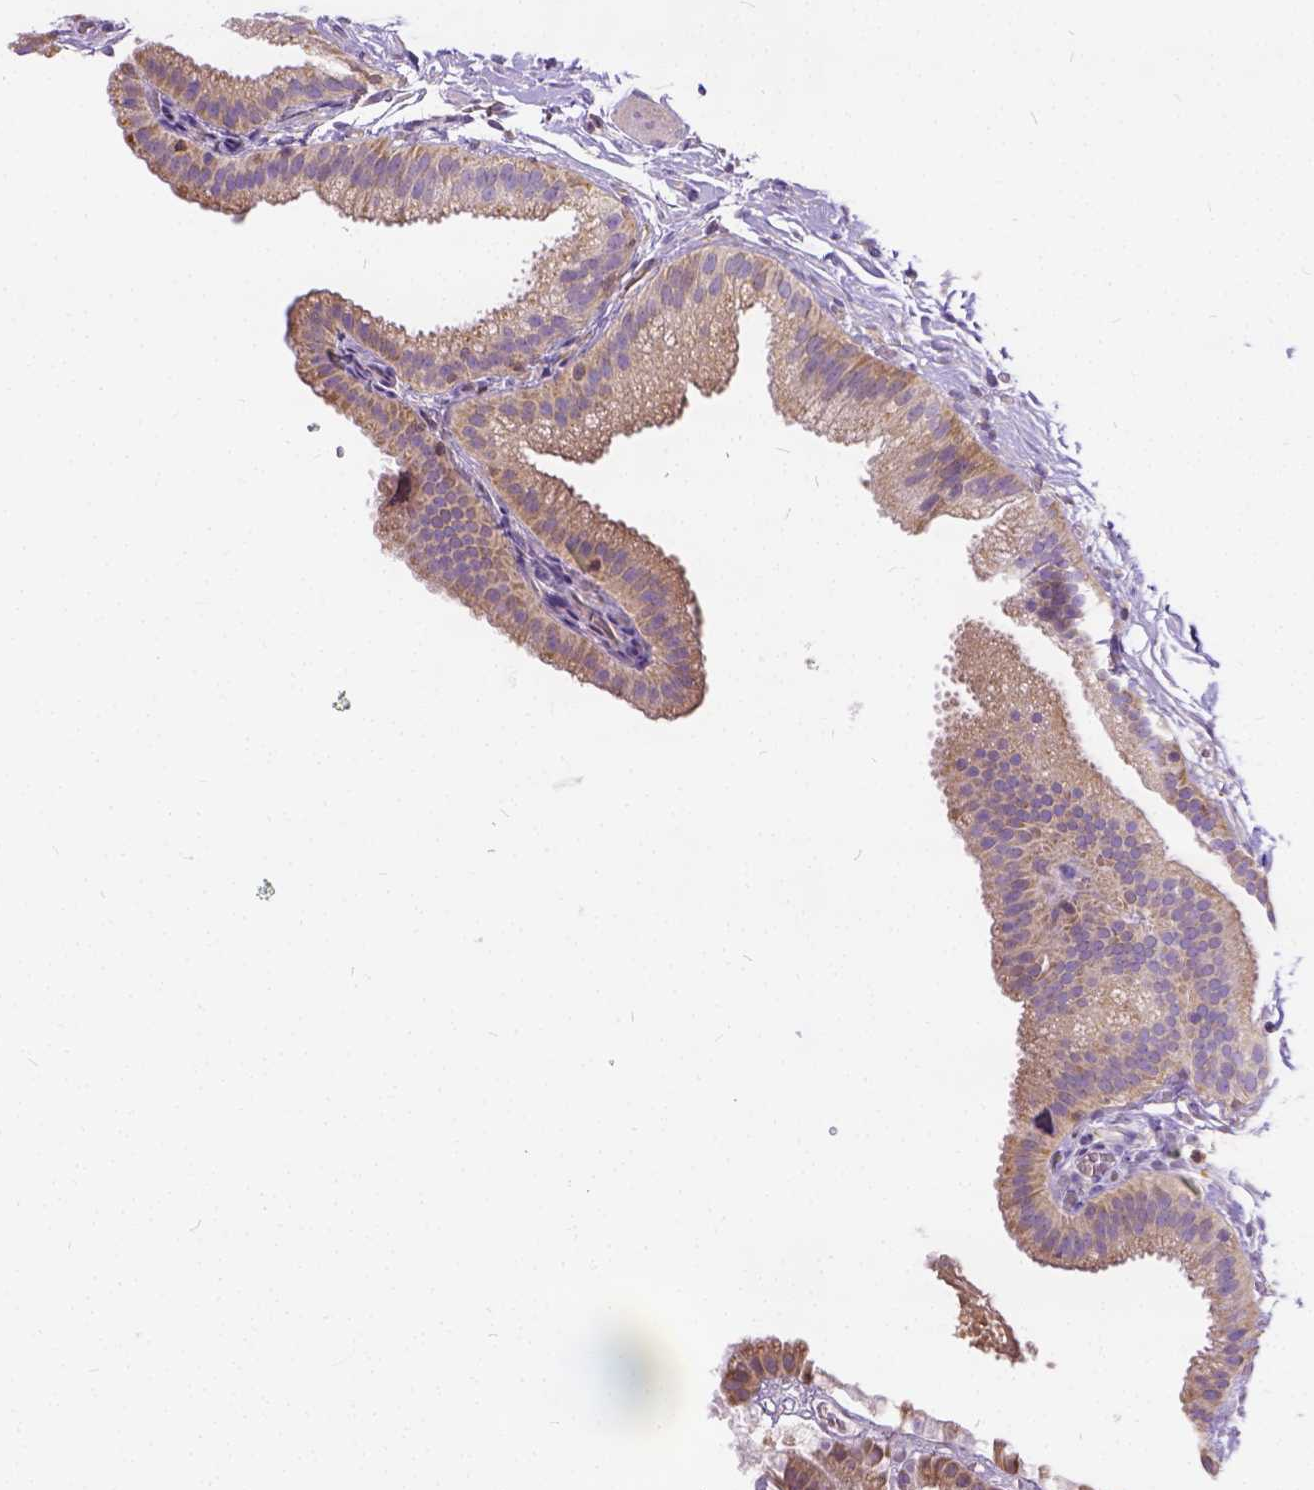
{"staining": {"intensity": "weak", "quantity": "25%-75%", "location": "cytoplasmic/membranous"}, "tissue": "gallbladder", "cell_type": "Glandular cells", "image_type": "normal", "snomed": [{"axis": "morphology", "description": "Normal tissue, NOS"}, {"axis": "topography", "description": "Gallbladder"}], "caption": "Immunohistochemistry of unremarkable gallbladder displays low levels of weak cytoplasmic/membranous staining in approximately 25%-75% of glandular cells.", "gene": "CADM4", "patient": {"sex": "female", "age": 63}}